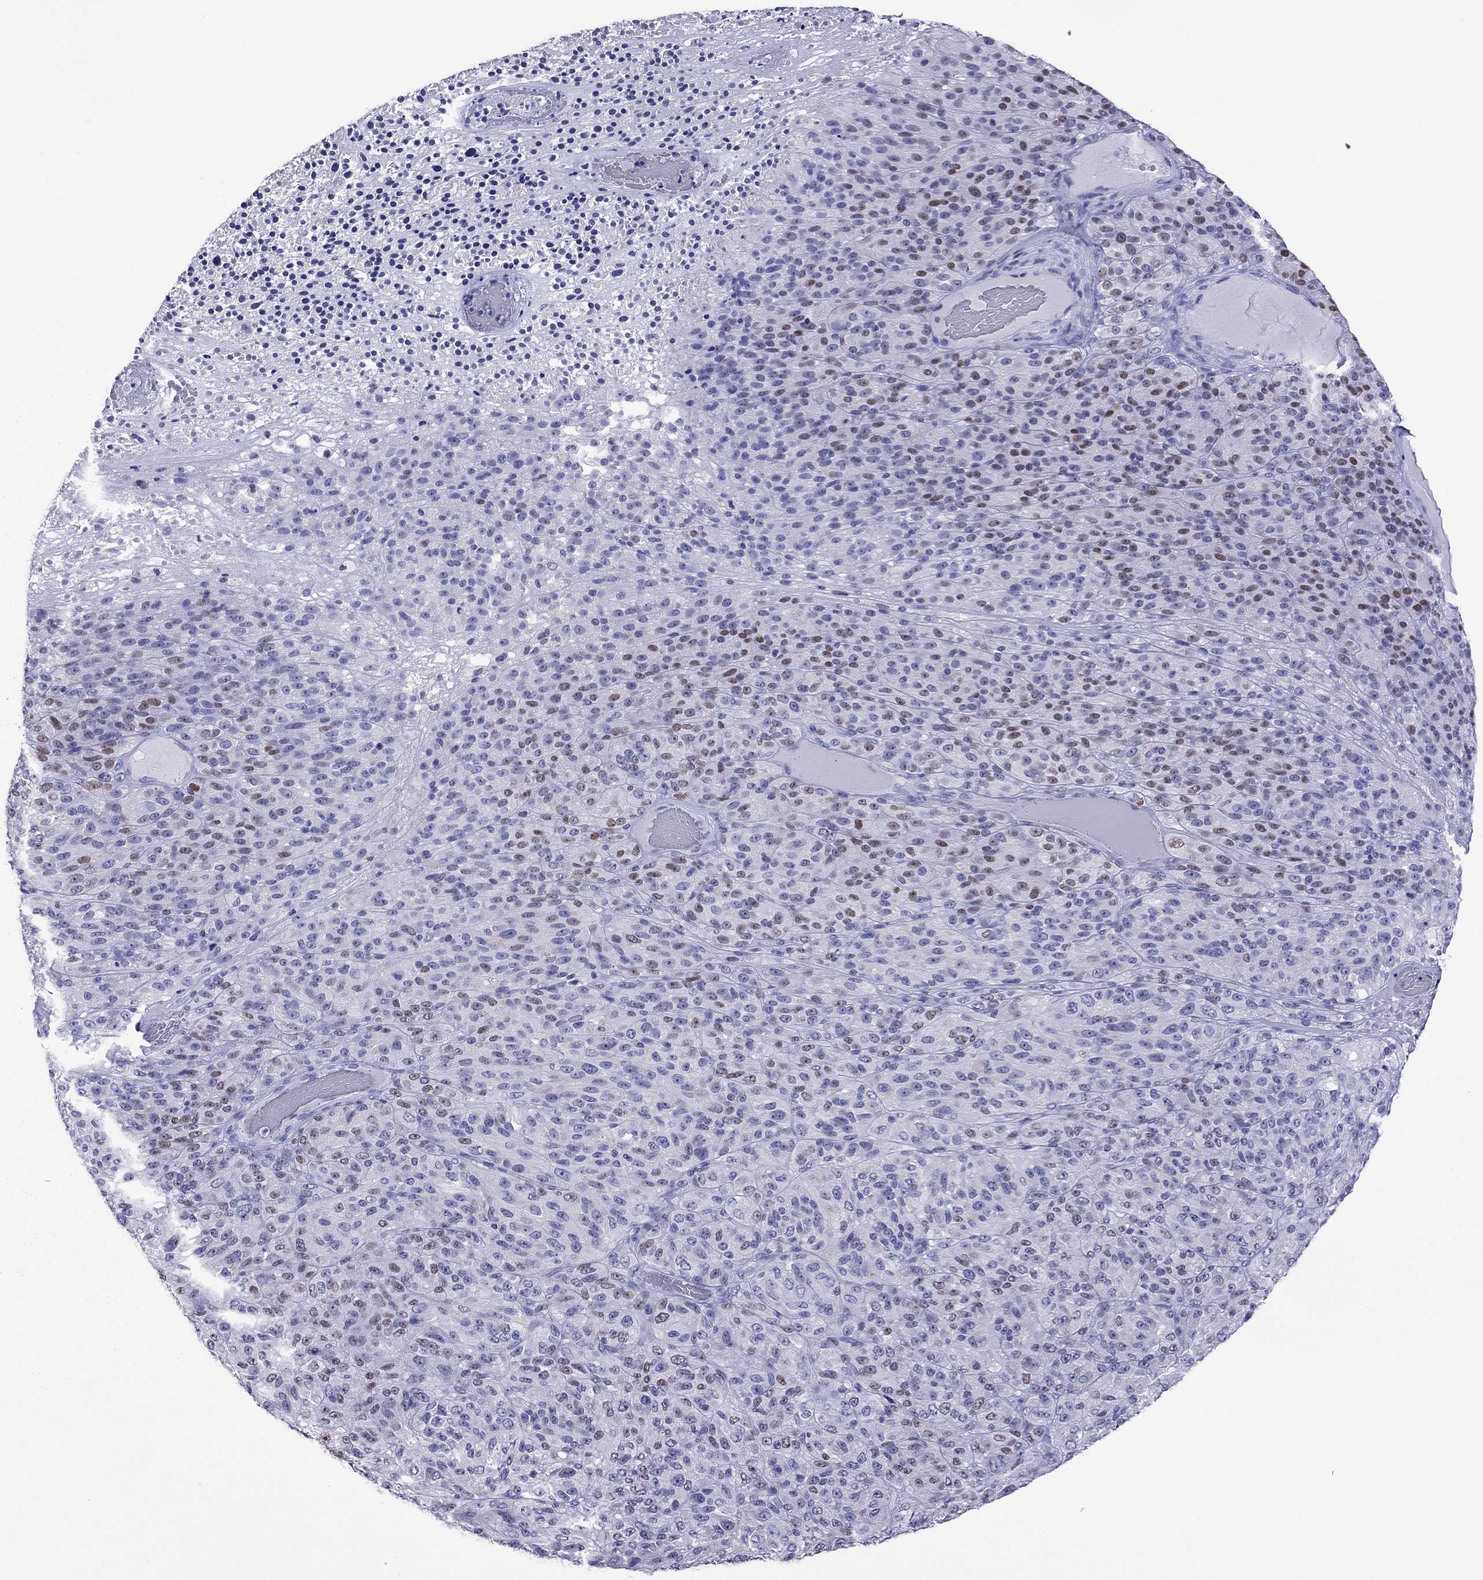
{"staining": {"intensity": "moderate", "quantity": "<25%", "location": "nuclear"}, "tissue": "melanoma", "cell_type": "Tumor cells", "image_type": "cancer", "snomed": [{"axis": "morphology", "description": "Malignant melanoma, Metastatic site"}, {"axis": "topography", "description": "Brain"}], "caption": "Protein expression analysis of melanoma shows moderate nuclear positivity in about <25% of tumor cells. (Stains: DAB in brown, nuclei in blue, Microscopy: brightfield microscopy at high magnification).", "gene": "MPZ", "patient": {"sex": "female", "age": 56}}